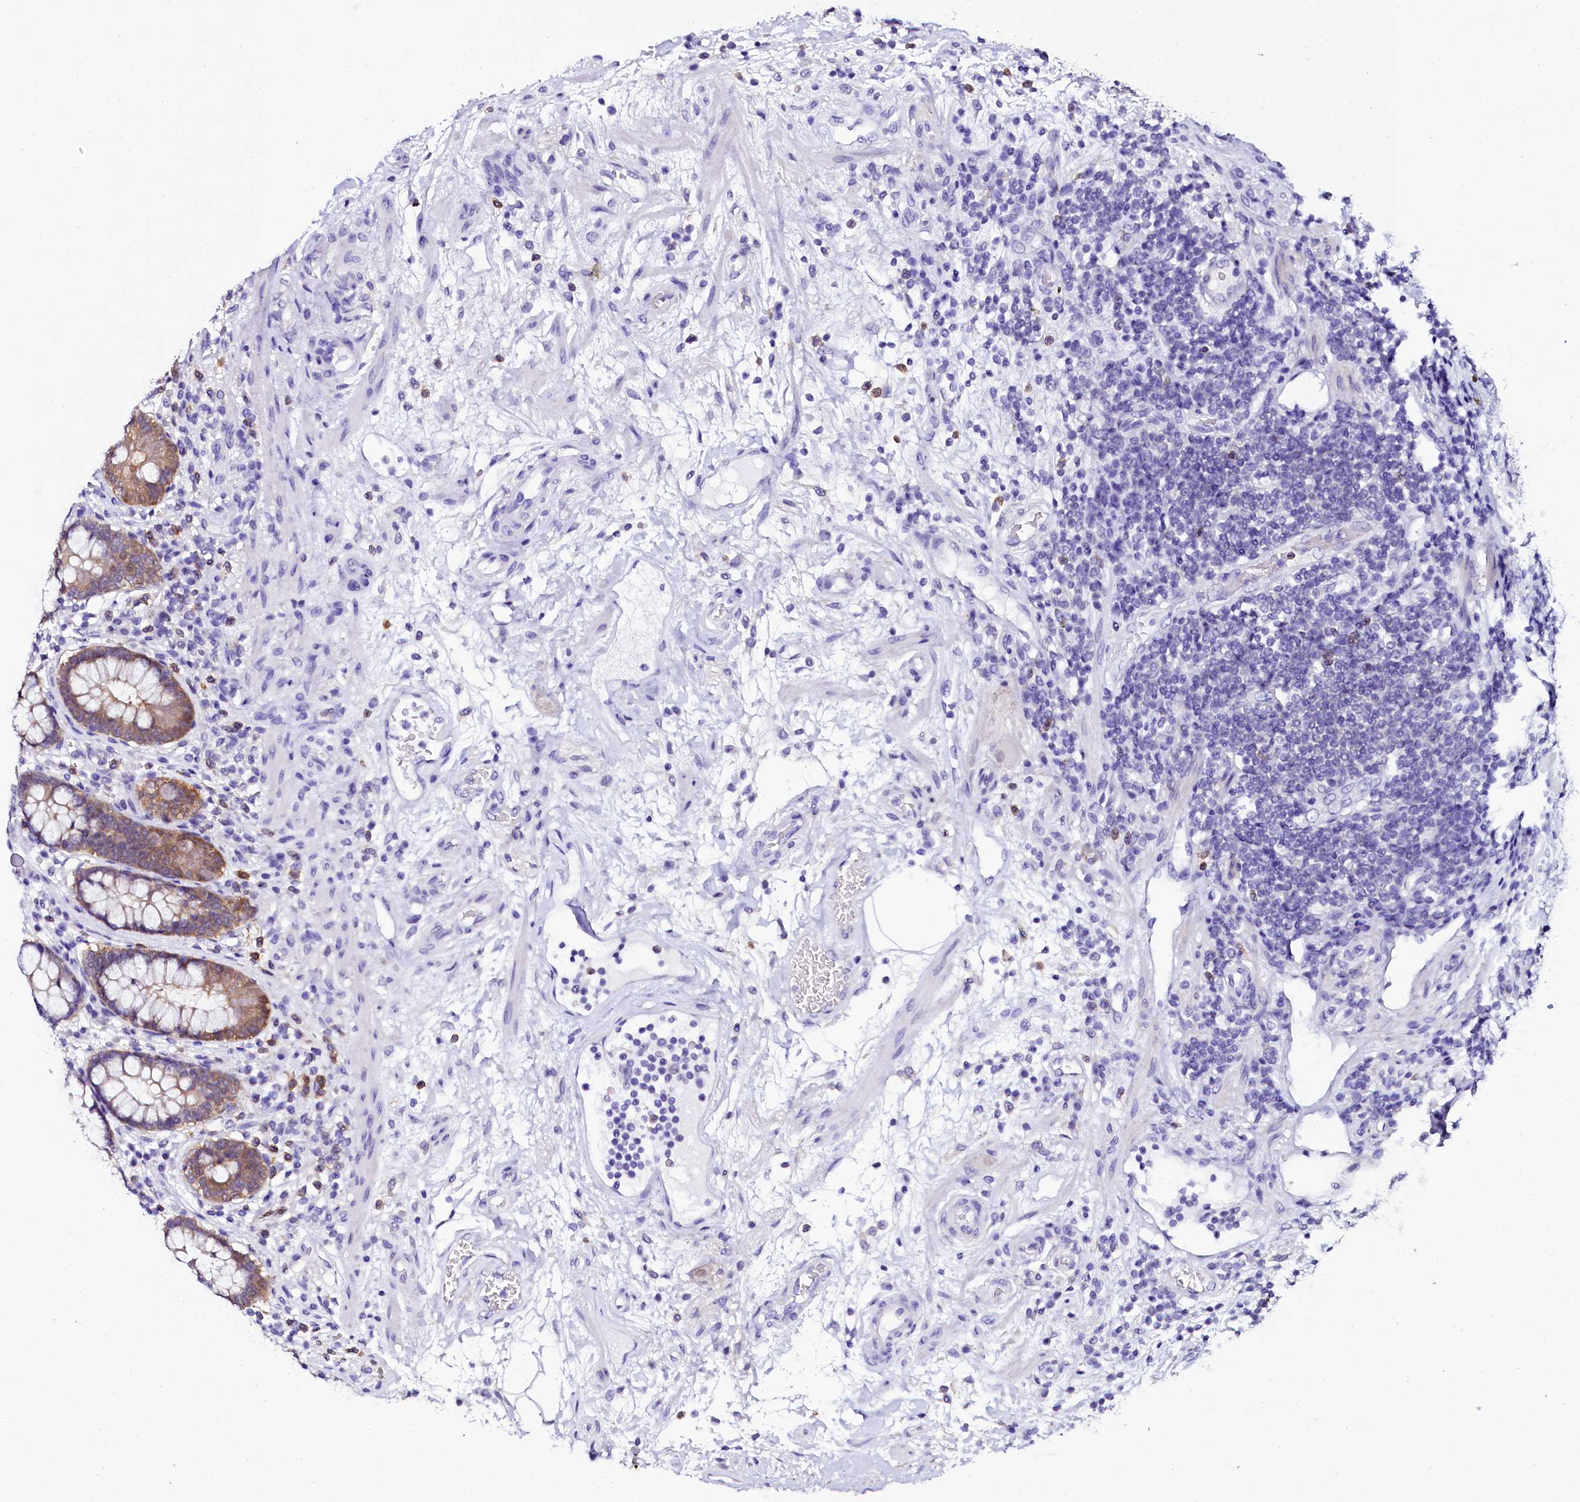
{"staining": {"intensity": "negative", "quantity": "none", "location": "none"}, "tissue": "colon", "cell_type": "Endothelial cells", "image_type": "normal", "snomed": [{"axis": "morphology", "description": "Normal tissue, NOS"}, {"axis": "topography", "description": "Colon"}], "caption": "An IHC micrograph of unremarkable colon is shown. There is no staining in endothelial cells of colon.", "gene": "SORD", "patient": {"sex": "female", "age": 79}}